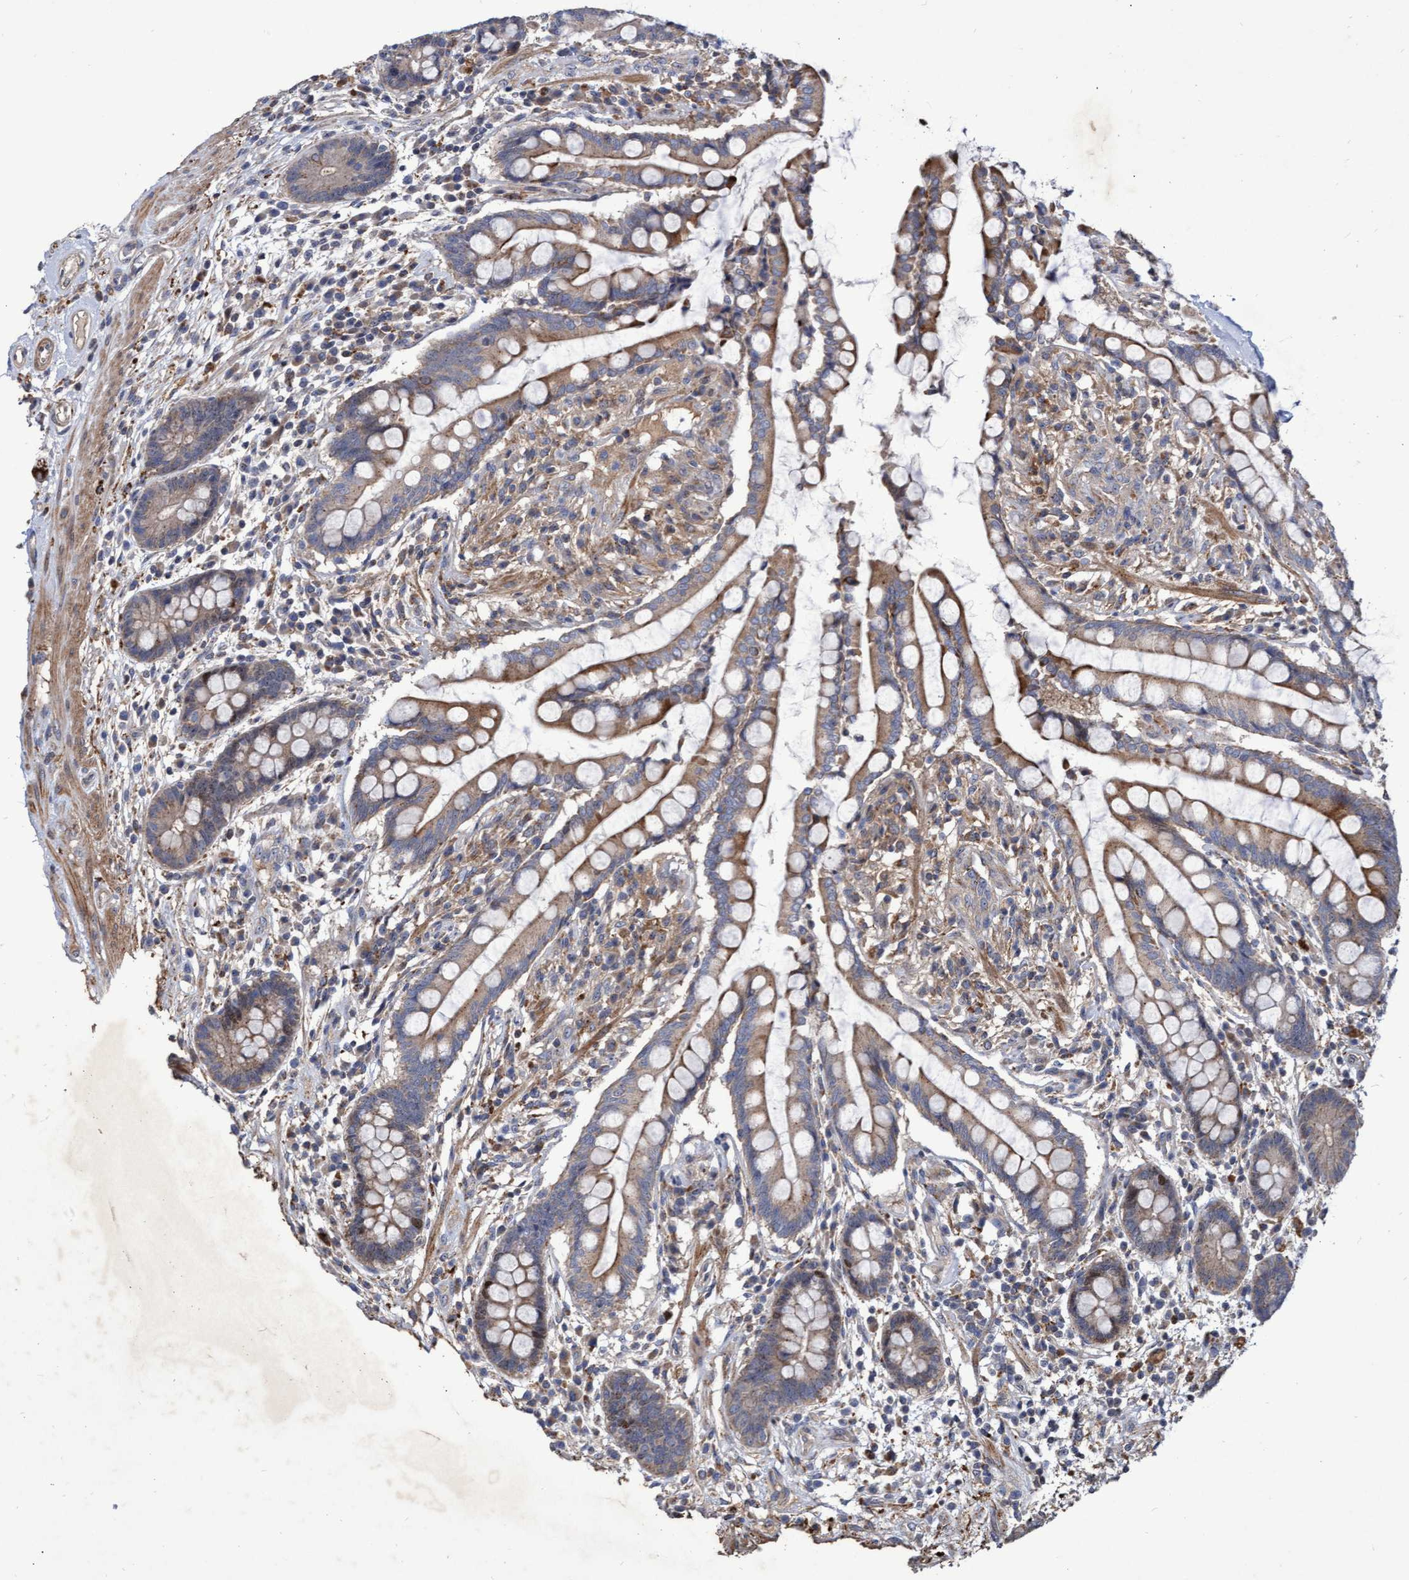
{"staining": {"intensity": "weak", "quantity": ">75%", "location": "cytoplasmic/membranous"}, "tissue": "colon", "cell_type": "Endothelial cells", "image_type": "normal", "snomed": [{"axis": "morphology", "description": "Normal tissue, NOS"}, {"axis": "topography", "description": "Colon"}], "caption": "Immunohistochemistry (IHC) image of normal colon: human colon stained using immunohistochemistry displays low levels of weak protein expression localized specifically in the cytoplasmic/membranous of endothelial cells, appearing as a cytoplasmic/membranous brown color.", "gene": "ABCF2", "patient": {"sex": "male", "age": 73}}